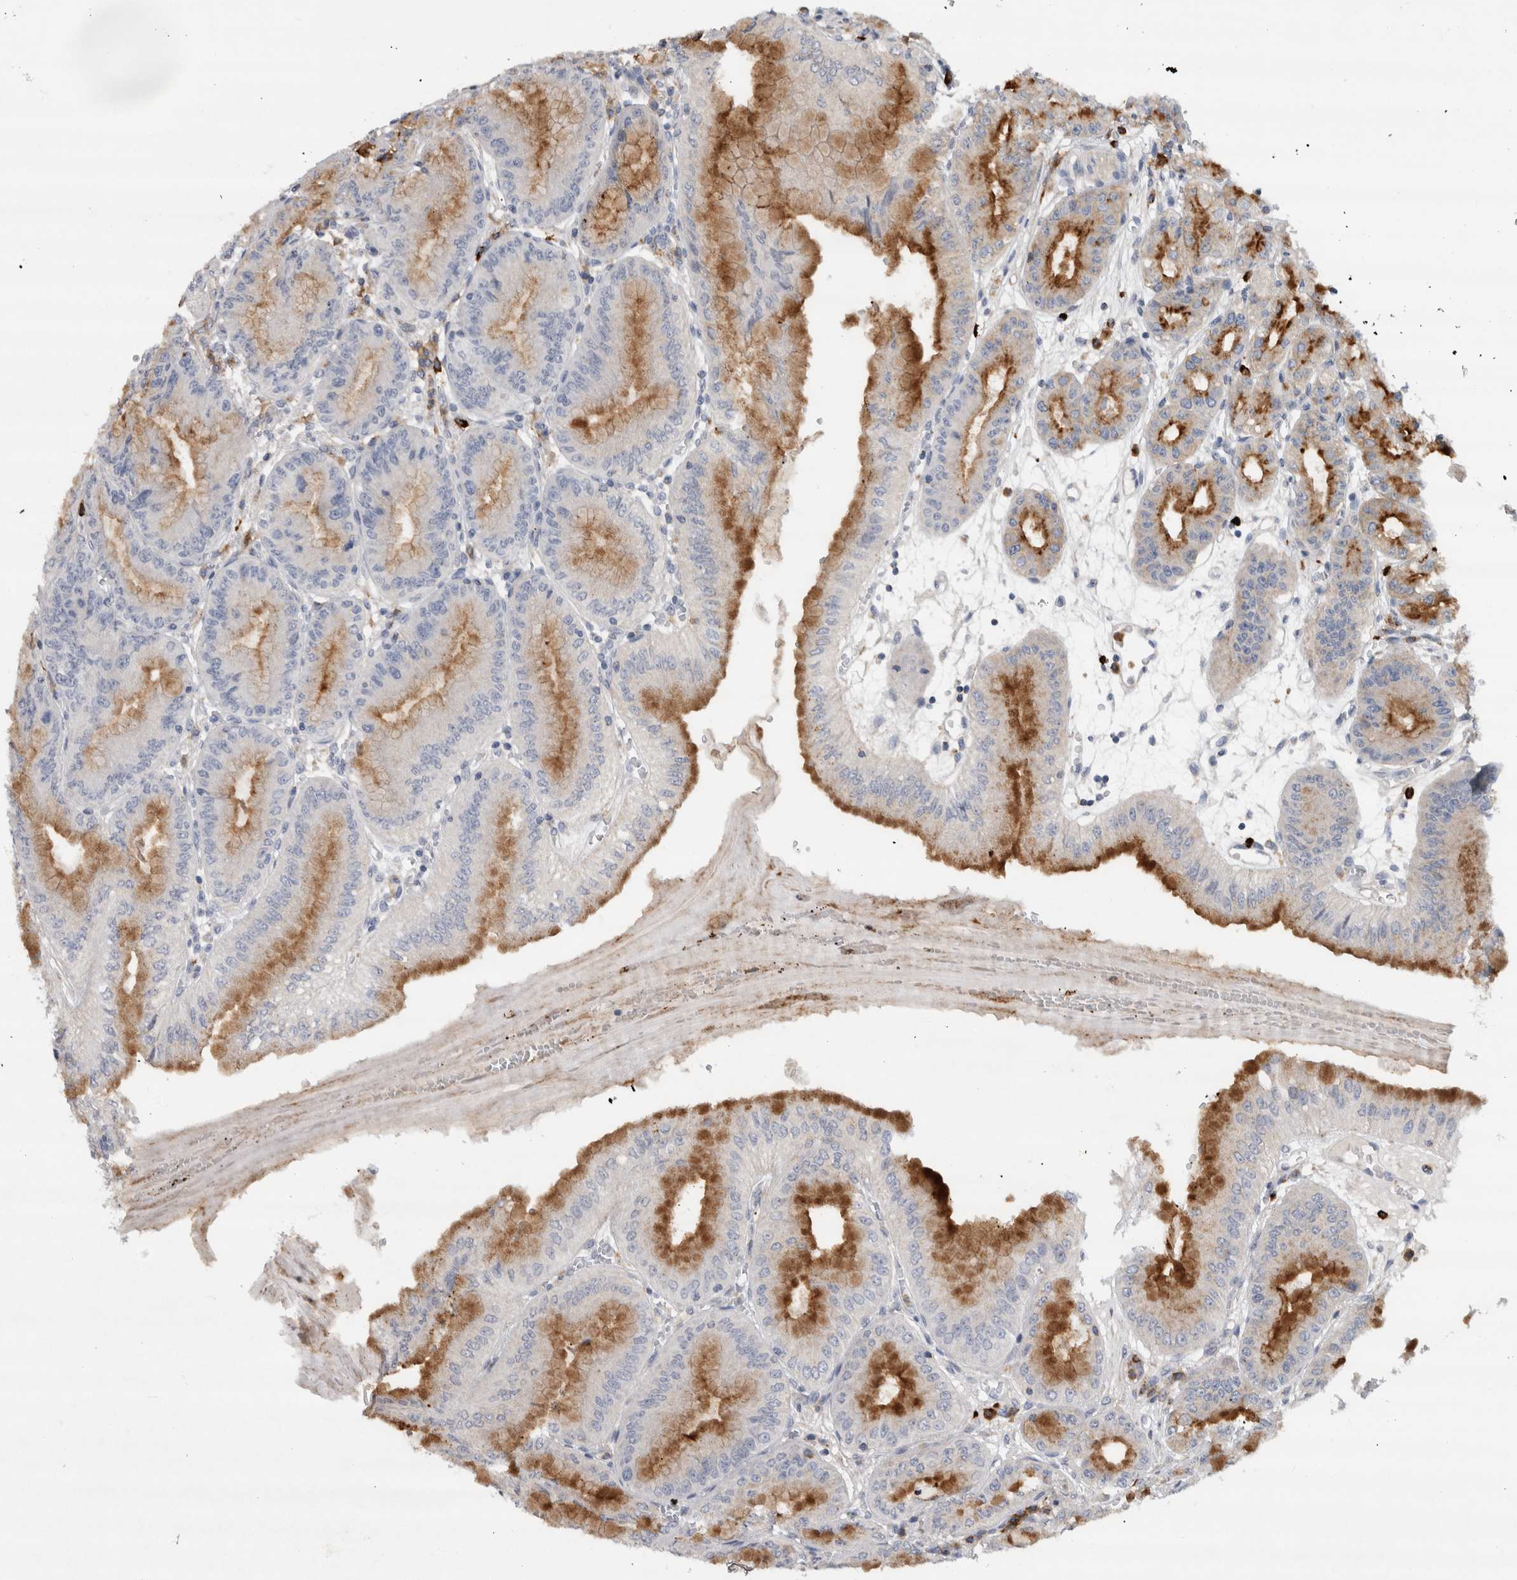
{"staining": {"intensity": "moderate", "quantity": ">75%", "location": "cytoplasmic/membranous"}, "tissue": "stomach", "cell_type": "Glandular cells", "image_type": "normal", "snomed": [{"axis": "morphology", "description": "Normal tissue, NOS"}, {"axis": "topography", "description": "Stomach, lower"}], "caption": "Glandular cells reveal medium levels of moderate cytoplasmic/membranous positivity in approximately >75% of cells in benign human stomach. The protein of interest is stained brown, and the nuclei are stained in blue (DAB IHC with brightfield microscopy, high magnification).", "gene": "CD63", "patient": {"sex": "male", "age": 71}}